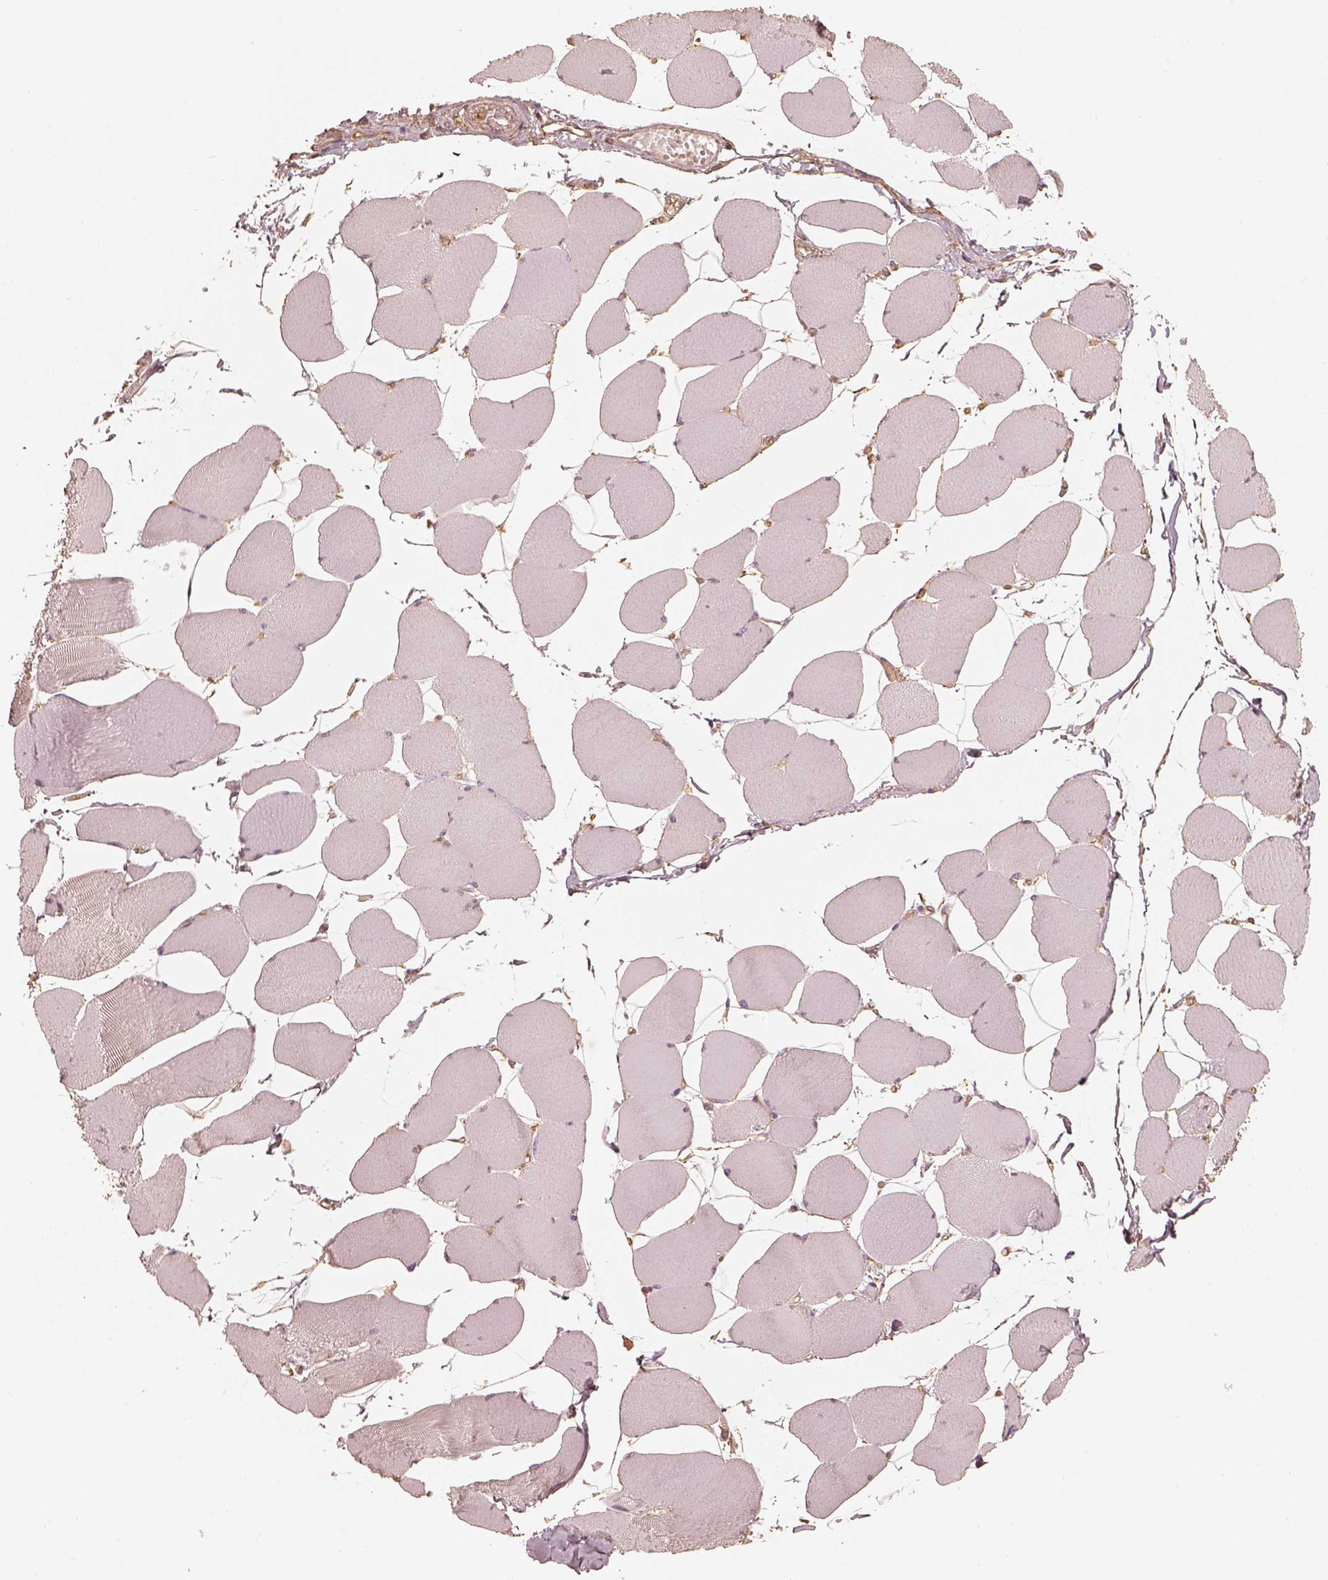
{"staining": {"intensity": "negative", "quantity": "none", "location": "none"}, "tissue": "skeletal muscle", "cell_type": "Myocytes", "image_type": "normal", "snomed": [{"axis": "morphology", "description": "Normal tissue, NOS"}, {"axis": "topography", "description": "Skeletal muscle"}], "caption": "DAB (3,3'-diaminobenzidine) immunohistochemical staining of benign skeletal muscle shows no significant expression in myocytes. (DAB immunohistochemistry (IHC), high magnification).", "gene": "WDR7", "patient": {"sex": "female", "age": 75}}